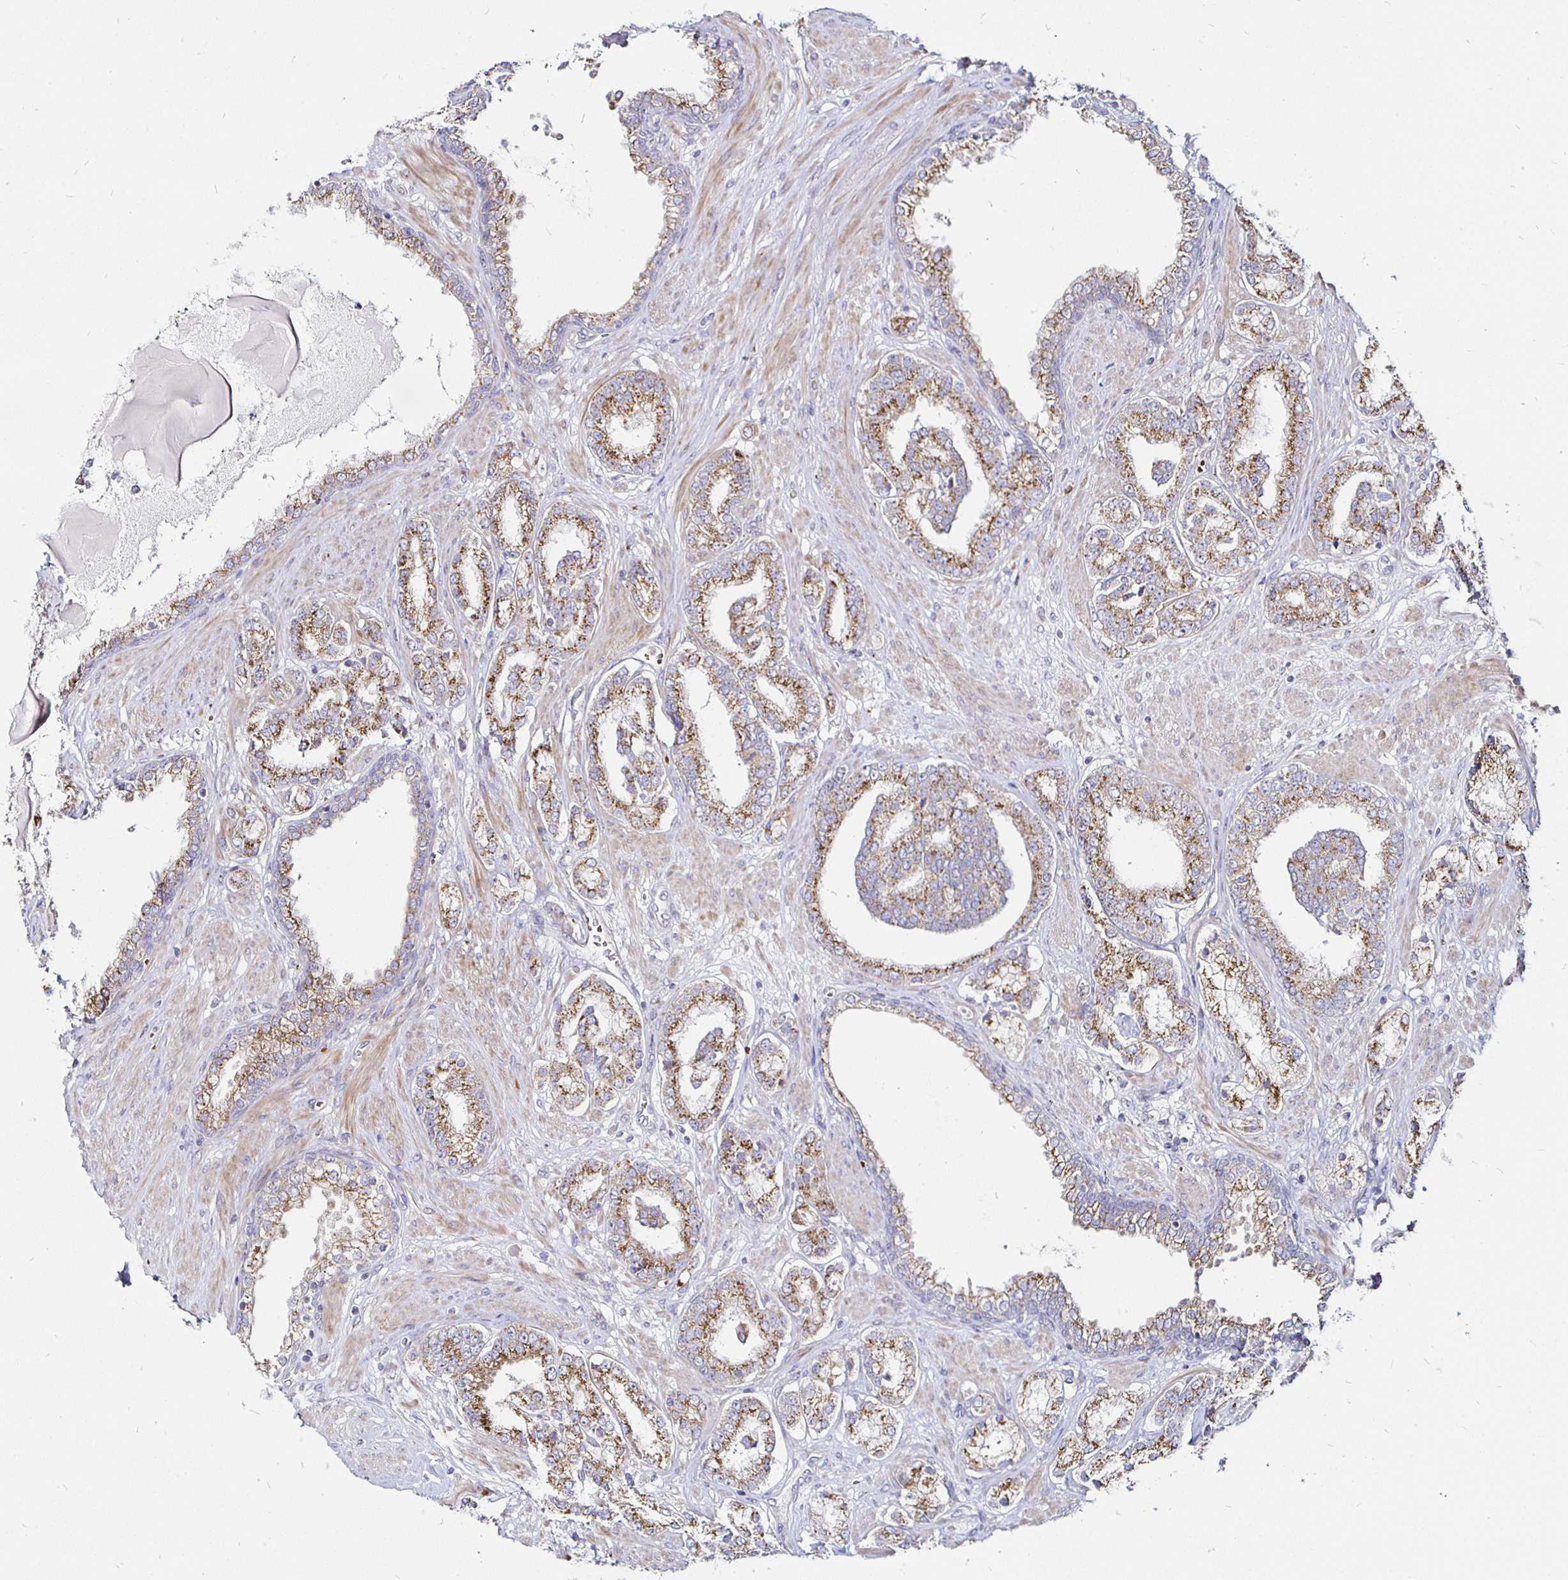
{"staining": {"intensity": "moderate", "quantity": ">75%", "location": "cytoplasmic/membranous"}, "tissue": "prostate cancer", "cell_type": "Tumor cells", "image_type": "cancer", "snomed": [{"axis": "morphology", "description": "Adenocarcinoma, High grade"}, {"axis": "topography", "description": "Prostate"}], "caption": "Immunohistochemistry of human prostate high-grade adenocarcinoma shows medium levels of moderate cytoplasmic/membranous expression in approximately >75% of tumor cells. The staining is performed using DAB brown chromogen to label protein expression. The nuclei are counter-stained blue using hematoxylin.", "gene": "ATG3", "patient": {"sex": "male", "age": 62}}